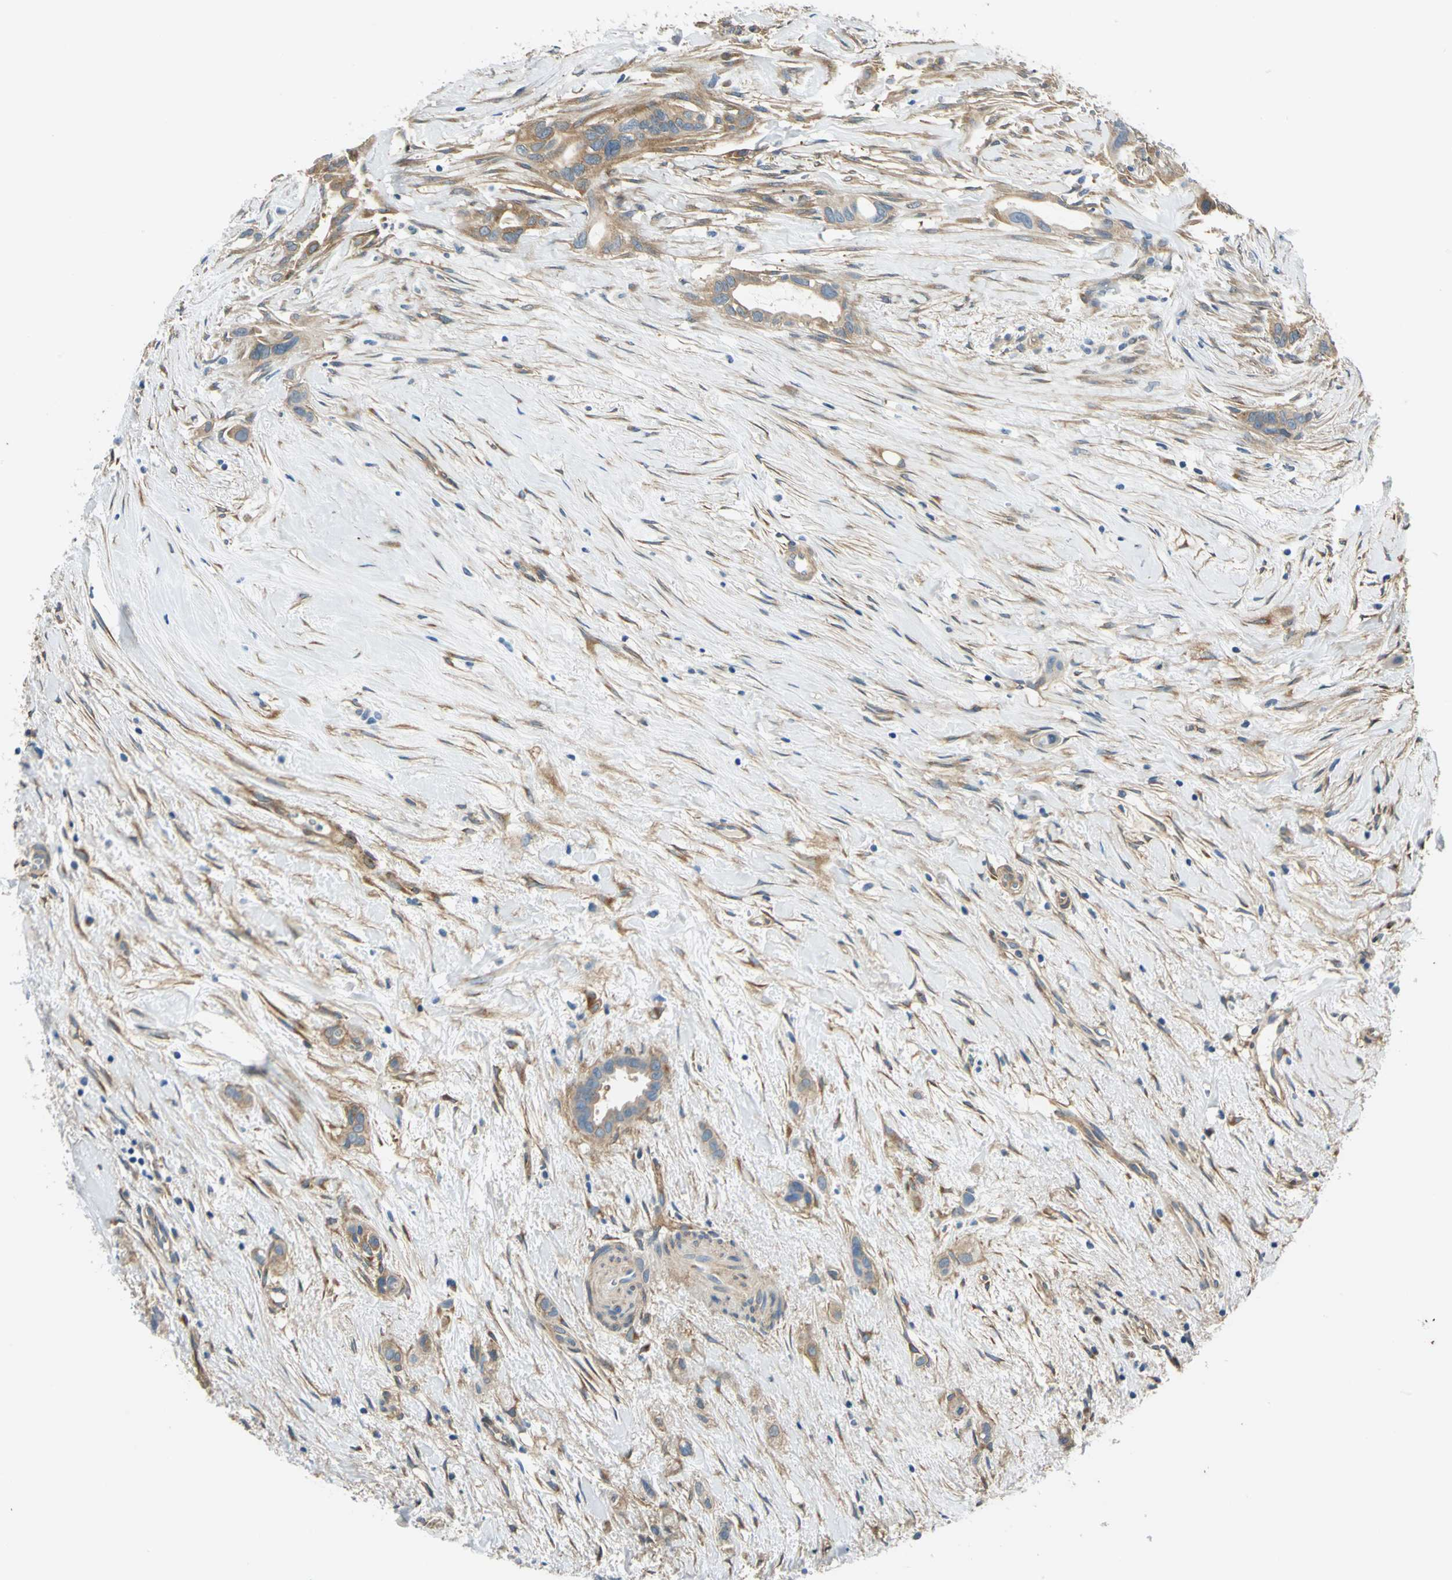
{"staining": {"intensity": "weak", "quantity": "25%-75%", "location": "cytoplasmic/membranous"}, "tissue": "liver cancer", "cell_type": "Tumor cells", "image_type": "cancer", "snomed": [{"axis": "morphology", "description": "Cholangiocarcinoma"}, {"axis": "topography", "description": "Liver"}], "caption": "A histopathology image of human cholangiocarcinoma (liver) stained for a protein exhibits weak cytoplasmic/membranous brown staining in tumor cells.", "gene": "CDC42EP1", "patient": {"sex": "female", "age": 65}}